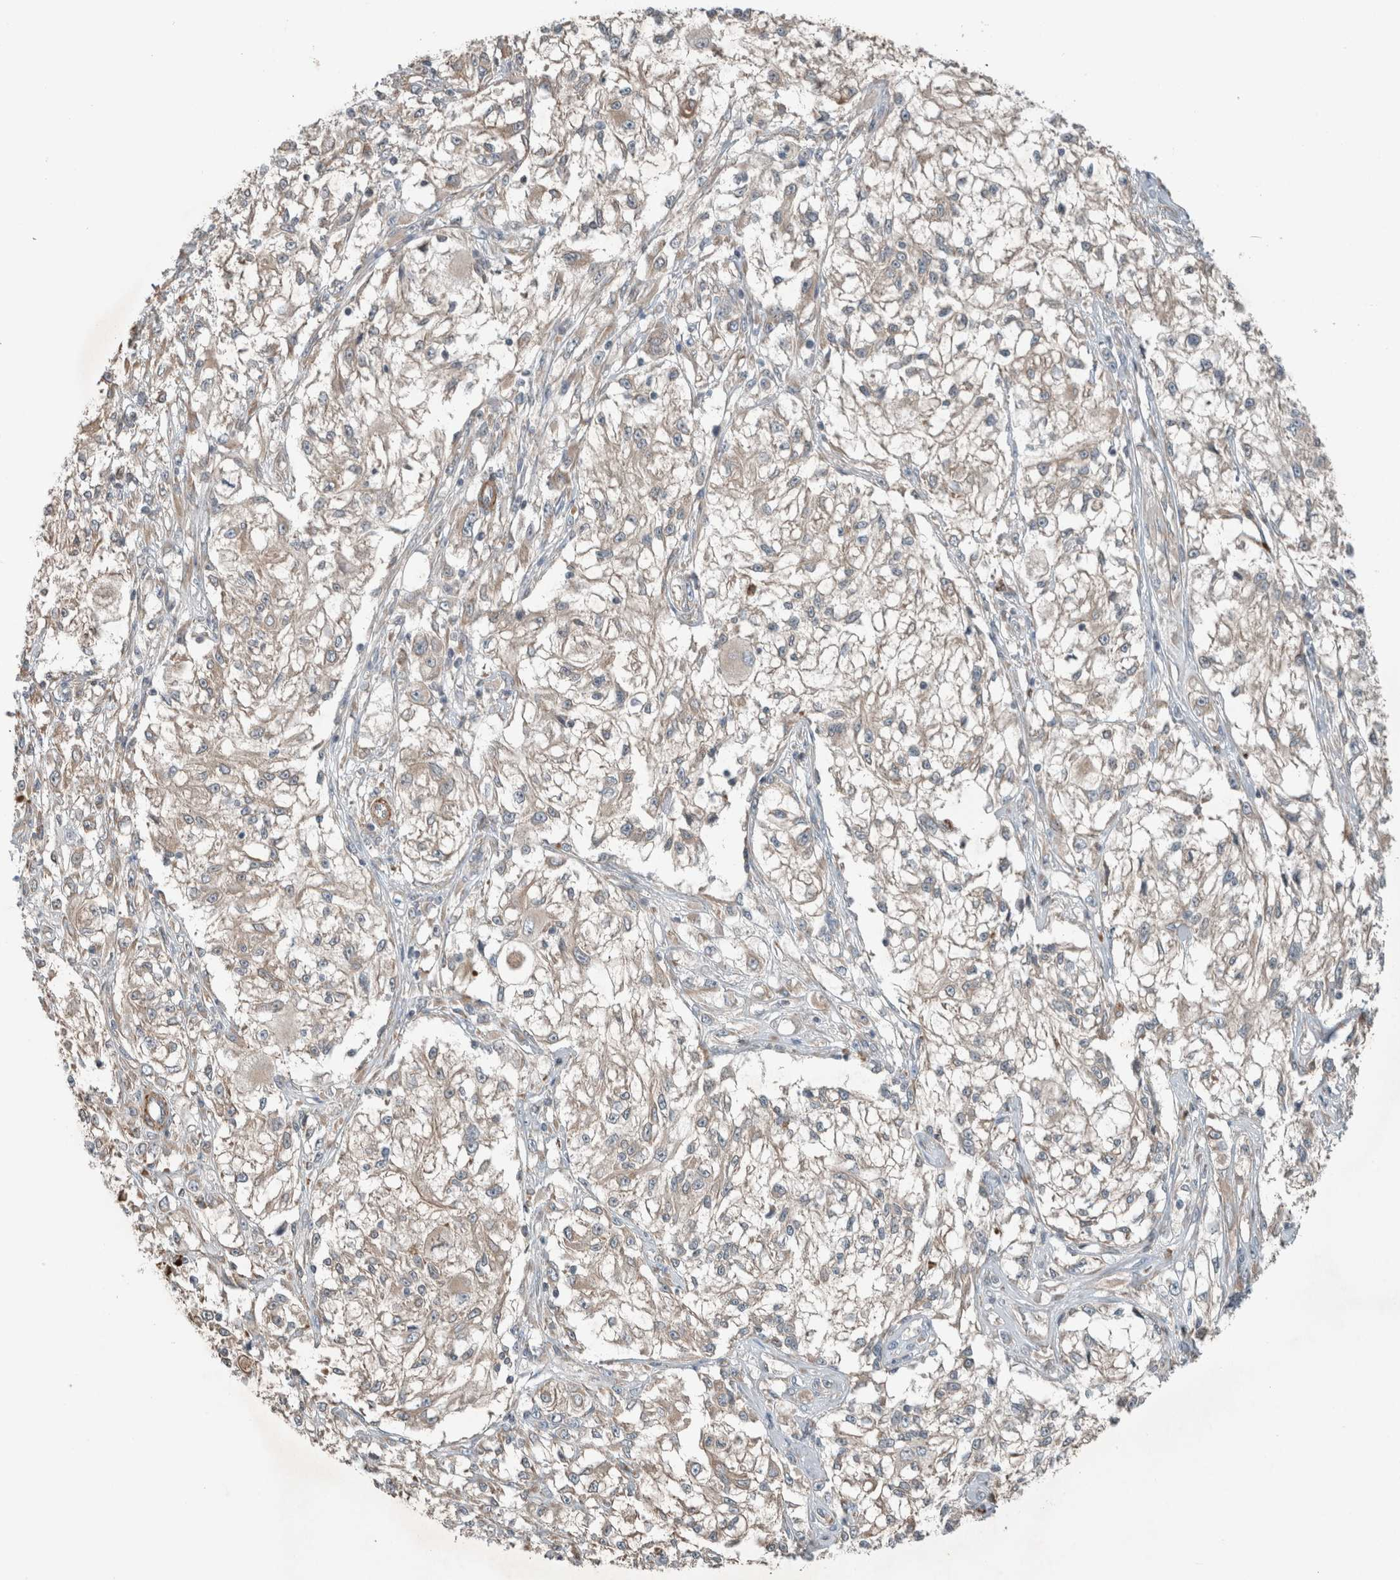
{"staining": {"intensity": "negative", "quantity": "none", "location": "none"}, "tissue": "melanoma", "cell_type": "Tumor cells", "image_type": "cancer", "snomed": [{"axis": "morphology", "description": "Malignant melanoma, NOS"}, {"axis": "topography", "description": "Skin of head"}], "caption": "The image shows no staining of tumor cells in melanoma.", "gene": "JADE2", "patient": {"sex": "male", "age": 83}}